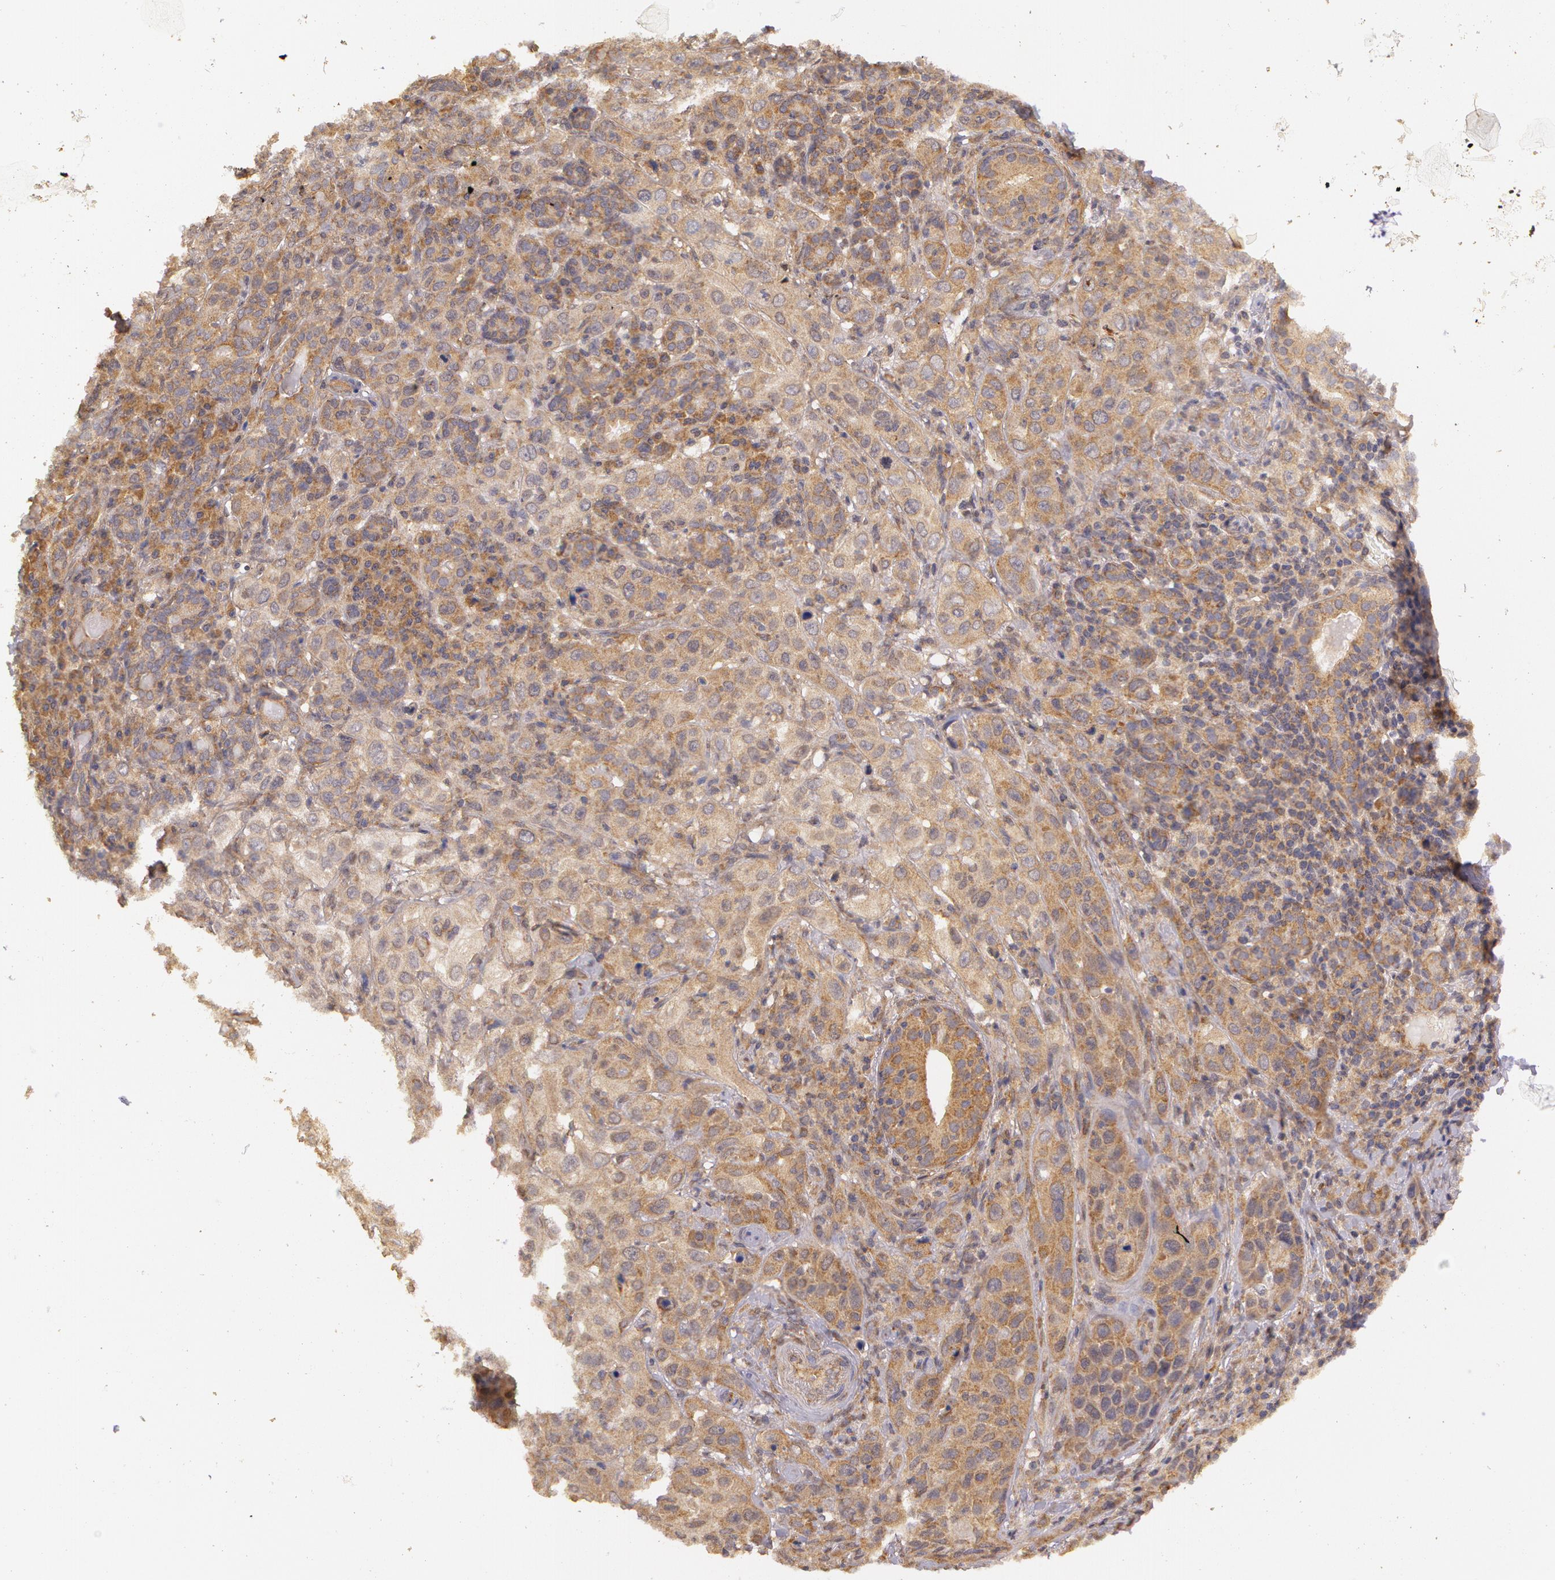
{"staining": {"intensity": "moderate", "quantity": ">75%", "location": "cytoplasmic/membranous"}, "tissue": "skin cancer", "cell_type": "Tumor cells", "image_type": "cancer", "snomed": [{"axis": "morphology", "description": "Squamous cell carcinoma, NOS"}, {"axis": "topography", "description": "Skin"}], "caption": "Squamous cell carcinoma (skin) stained for a protein (brown) shows moderate cytoplasmic/membranous positive staining in approximately >75% of tumor cells.", "gene": "ASCC2", "patient": {"sex": "male", "age": 84}}